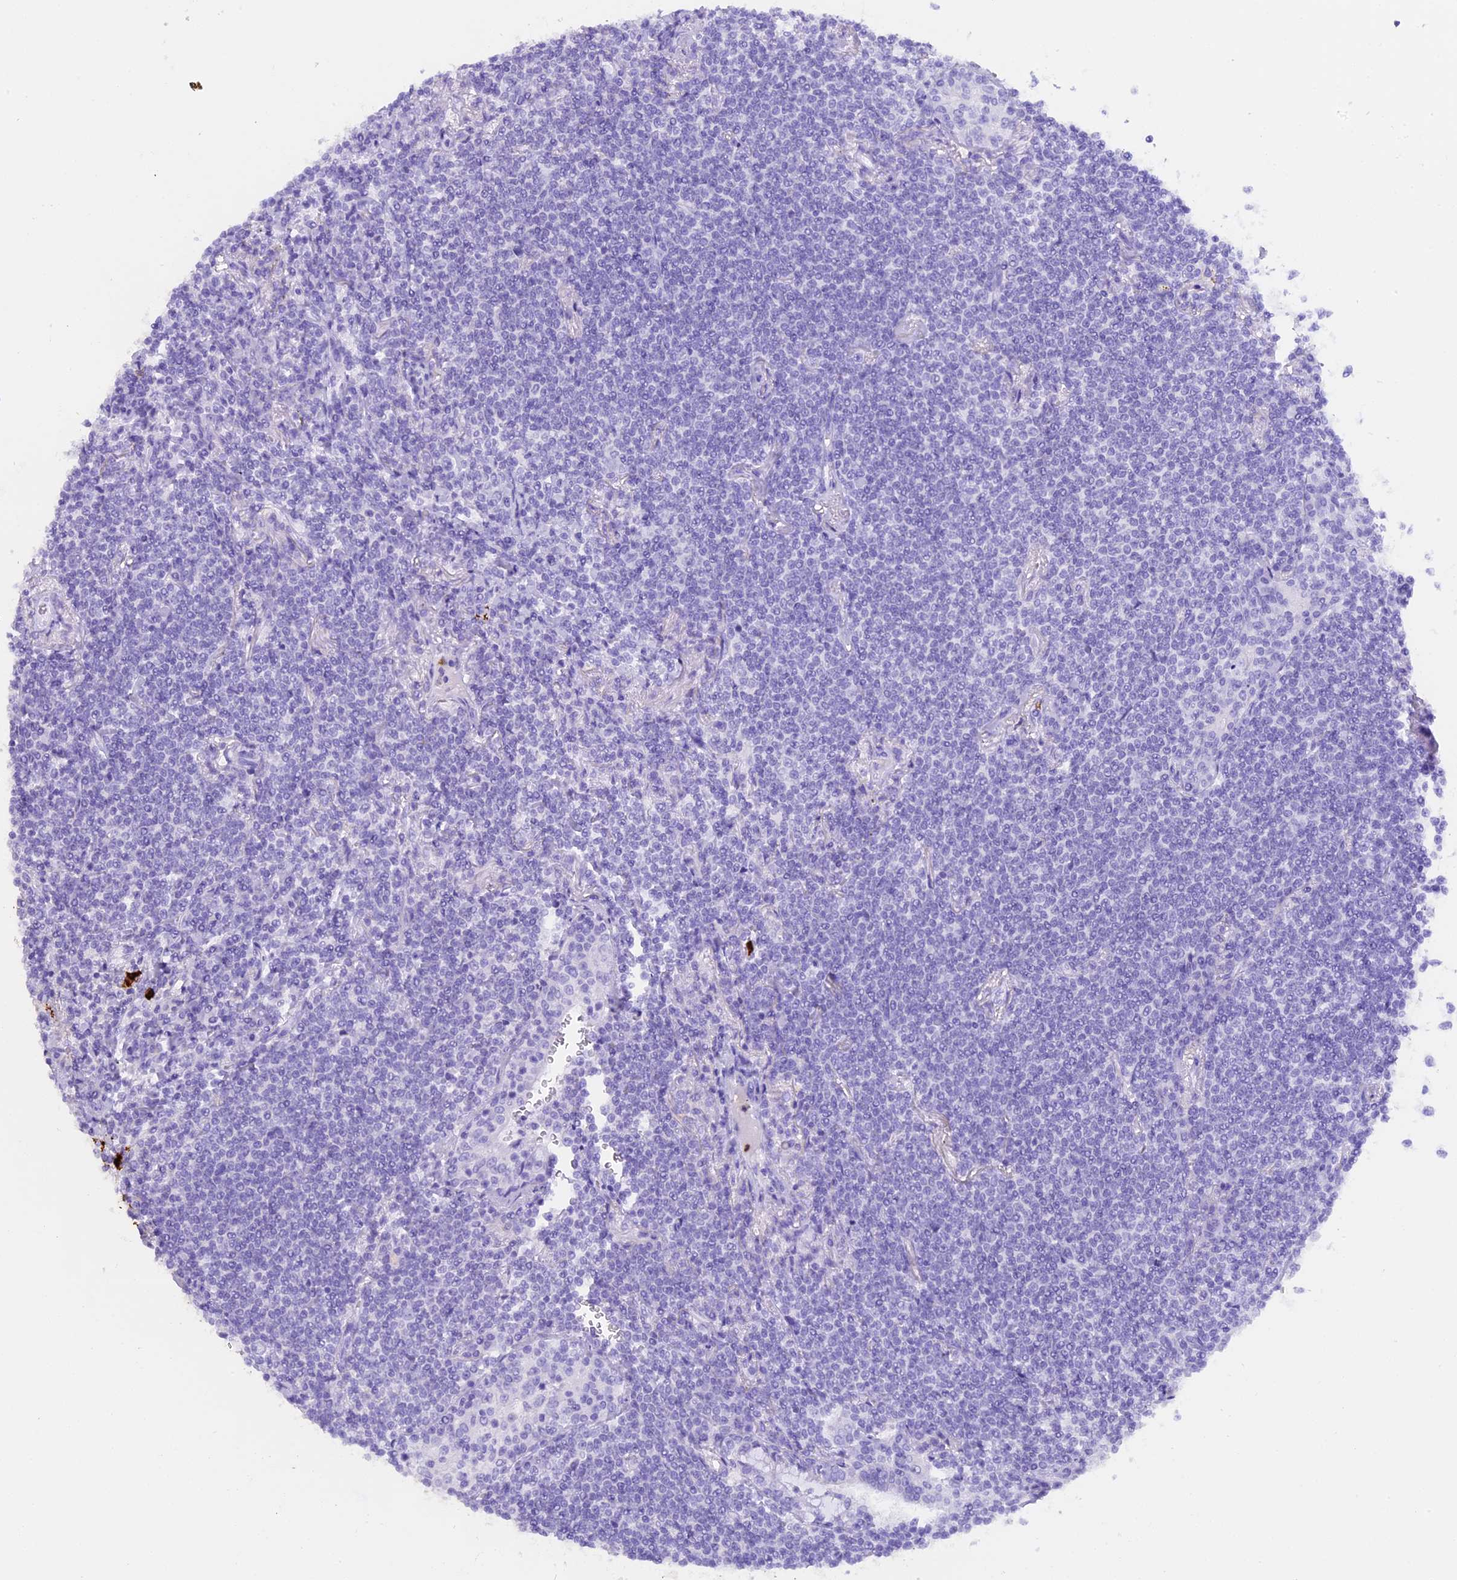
{"staining": {"intensity": "negative", "quantity": "none", "location": "none"}, "tissue": "lymphoma", "cell_type": "Tumor cells", "image_type": "cancer", "snomed": [{"axis": "morphology", "description": "Malignant lymphoma, non-Hodgkin's type, Low grade"}, {"axis": "topography", "description": "Lung"}], "caption": "Immunohistochemistry (IHC) histopathology image of neoplastic tissue: lymphoma stained with DAB demonstrates no significant protein staining in tumor cells.", "gene": "CLC", "patient": {"sex": "female", "age": 71}}